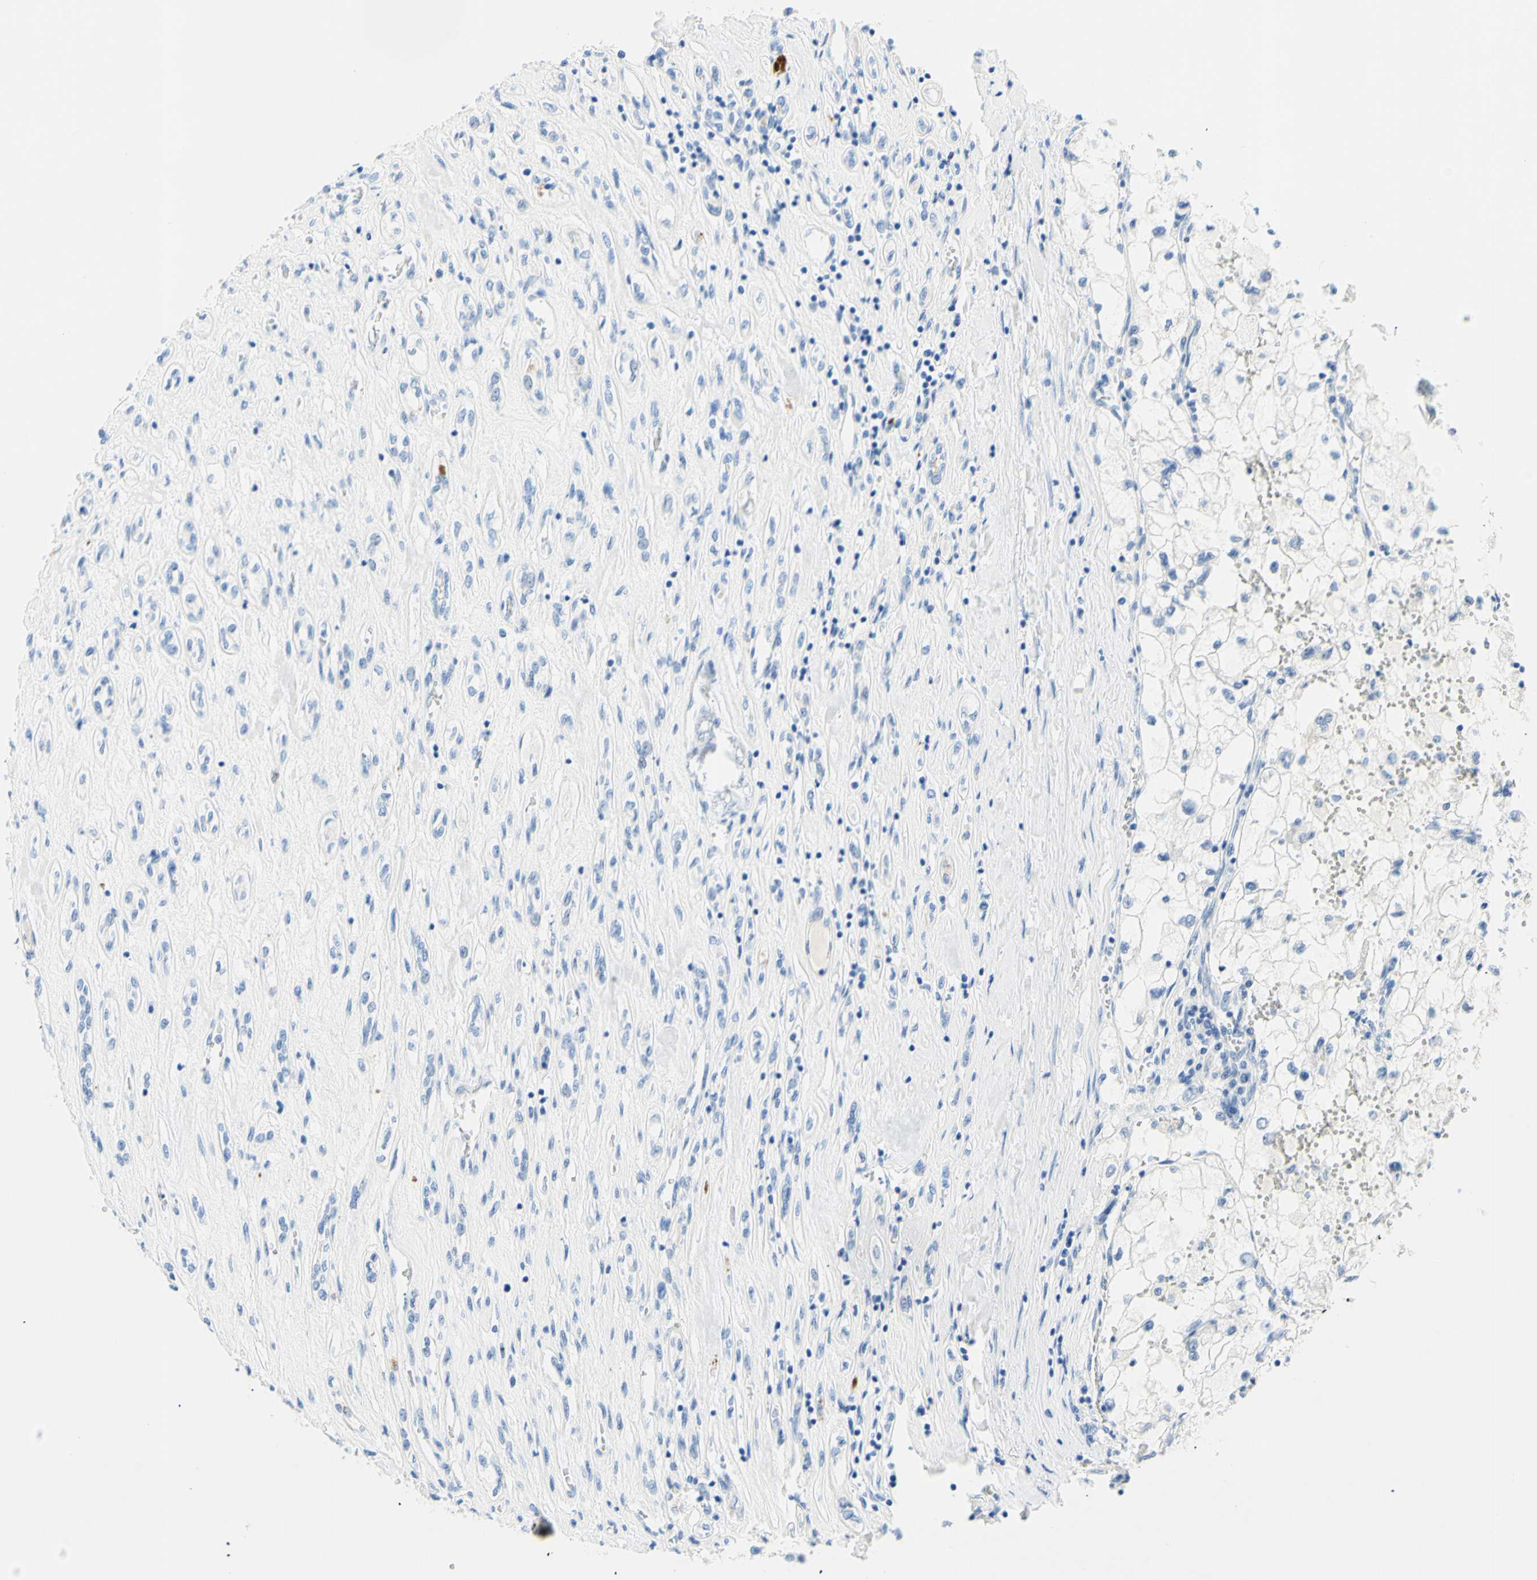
{"staining": {"intensity": "negative", "quantity": "none", "location": "none"}, "tissue": "renal cancer", "cell_type": "Tumor cells", "image_type": "cancer", "snomed": [{"axis": "morphology", "description": "Adenocarcinoma, NOS"}, {"axis": "topography", "description": "Kidney"}], "caption": "An image of renal cancer stained for a protein demonstrates no brown staining in tumor cells.", "gene": "MYH2", "patient": {"sex": "female", "age": 70}}